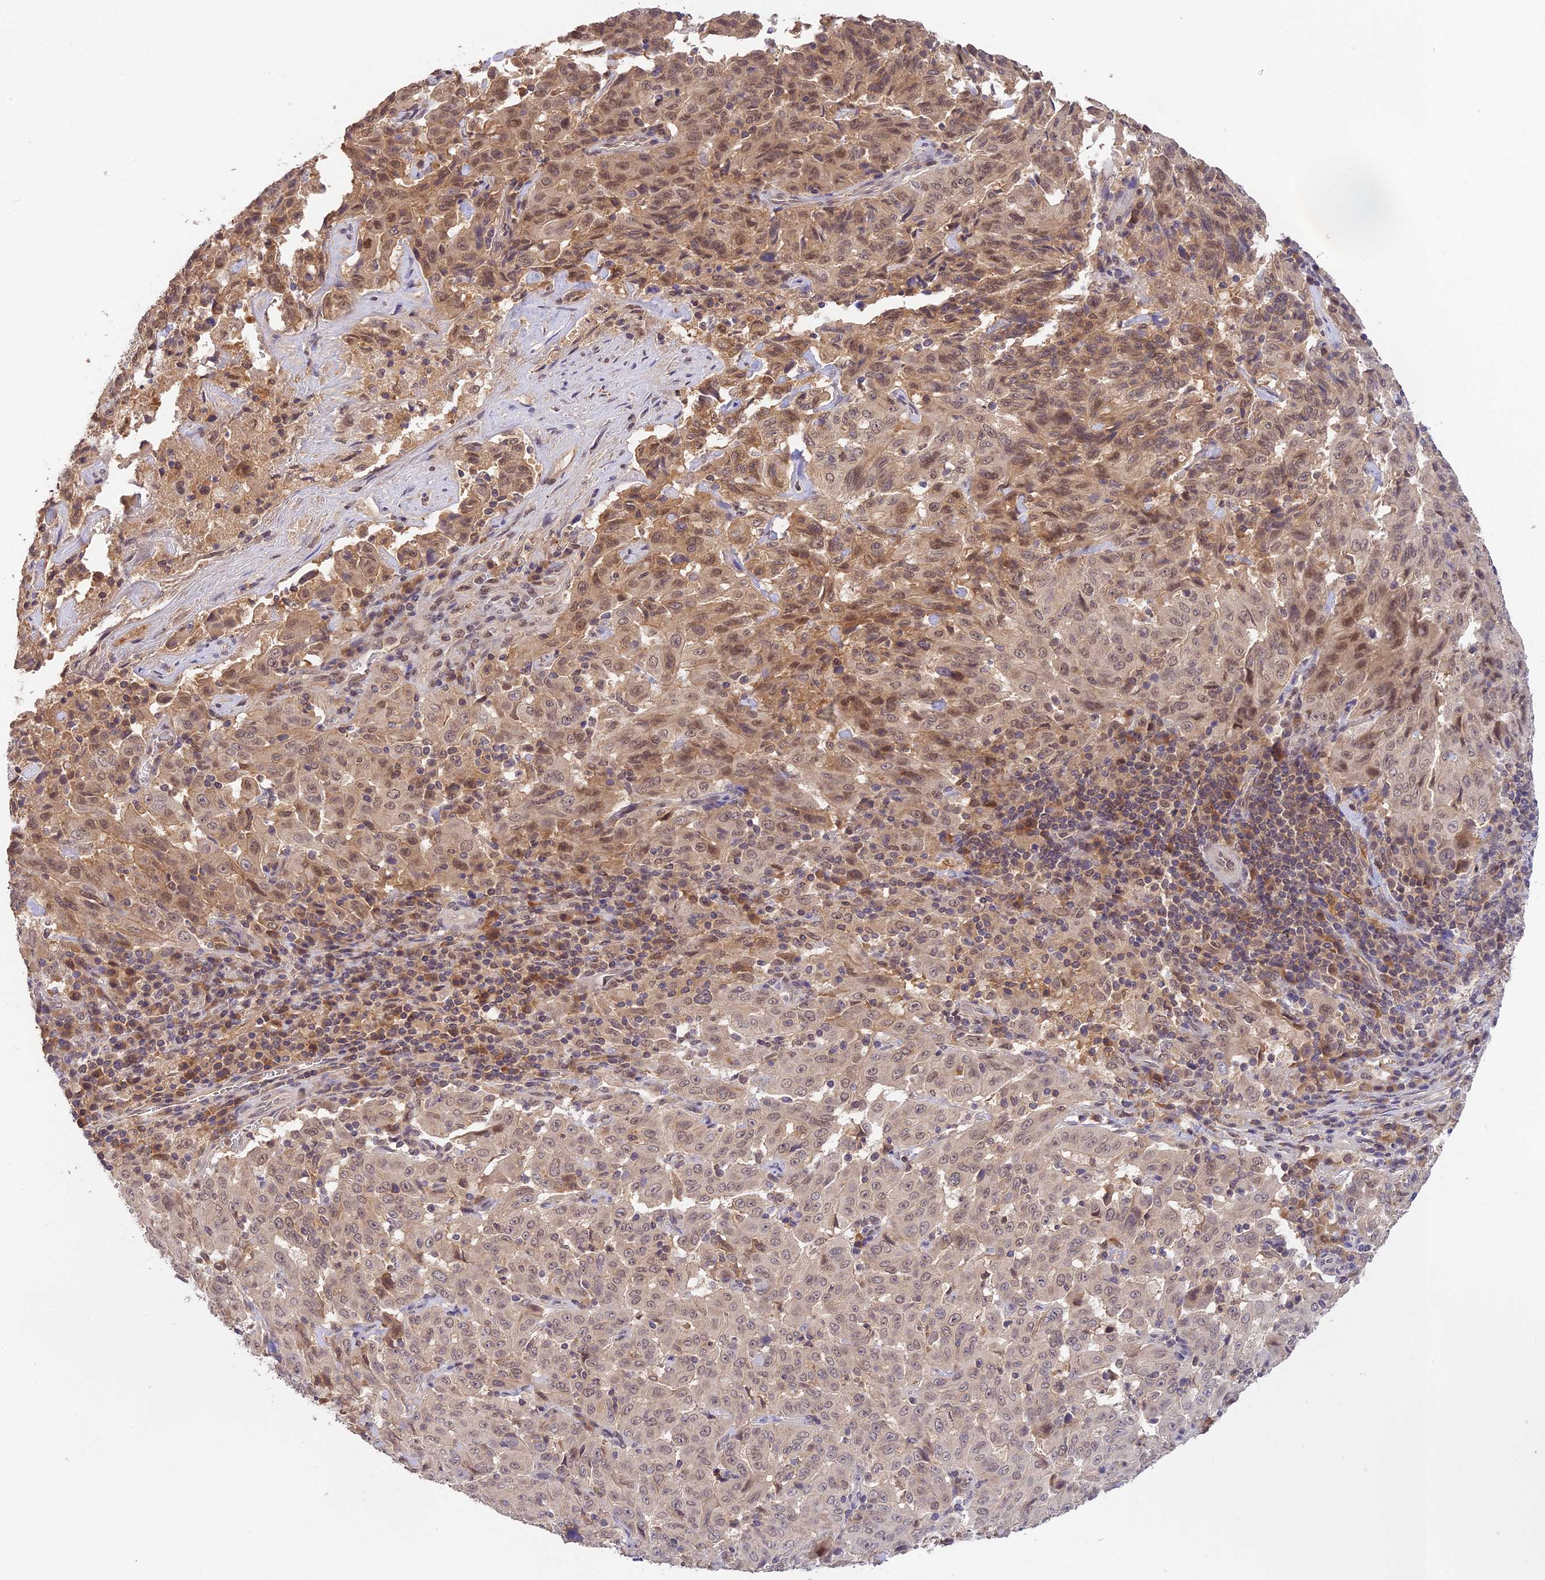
{"staining": {"intensity": "moderate", "quantity": ">75%", "location": "nuclear"}, "tissue": "pancreatic cancer", "cell_type": "Tumor cells", "image_type": "cancer", "snomed": [{"axis": "morphology", "description": "Adenocarcinoma, NOS"}, {"axis": "topography", "description": "Pancreas"}], "caption": "There is medium levels of moderate nuclear positivity in tumor cells of pancreatic adenocarcinoma, as demonstrated by immunohistochemical staining (brown color).", "gene": "ZNF436", "patient": {"sex": "male", "age": 63}}